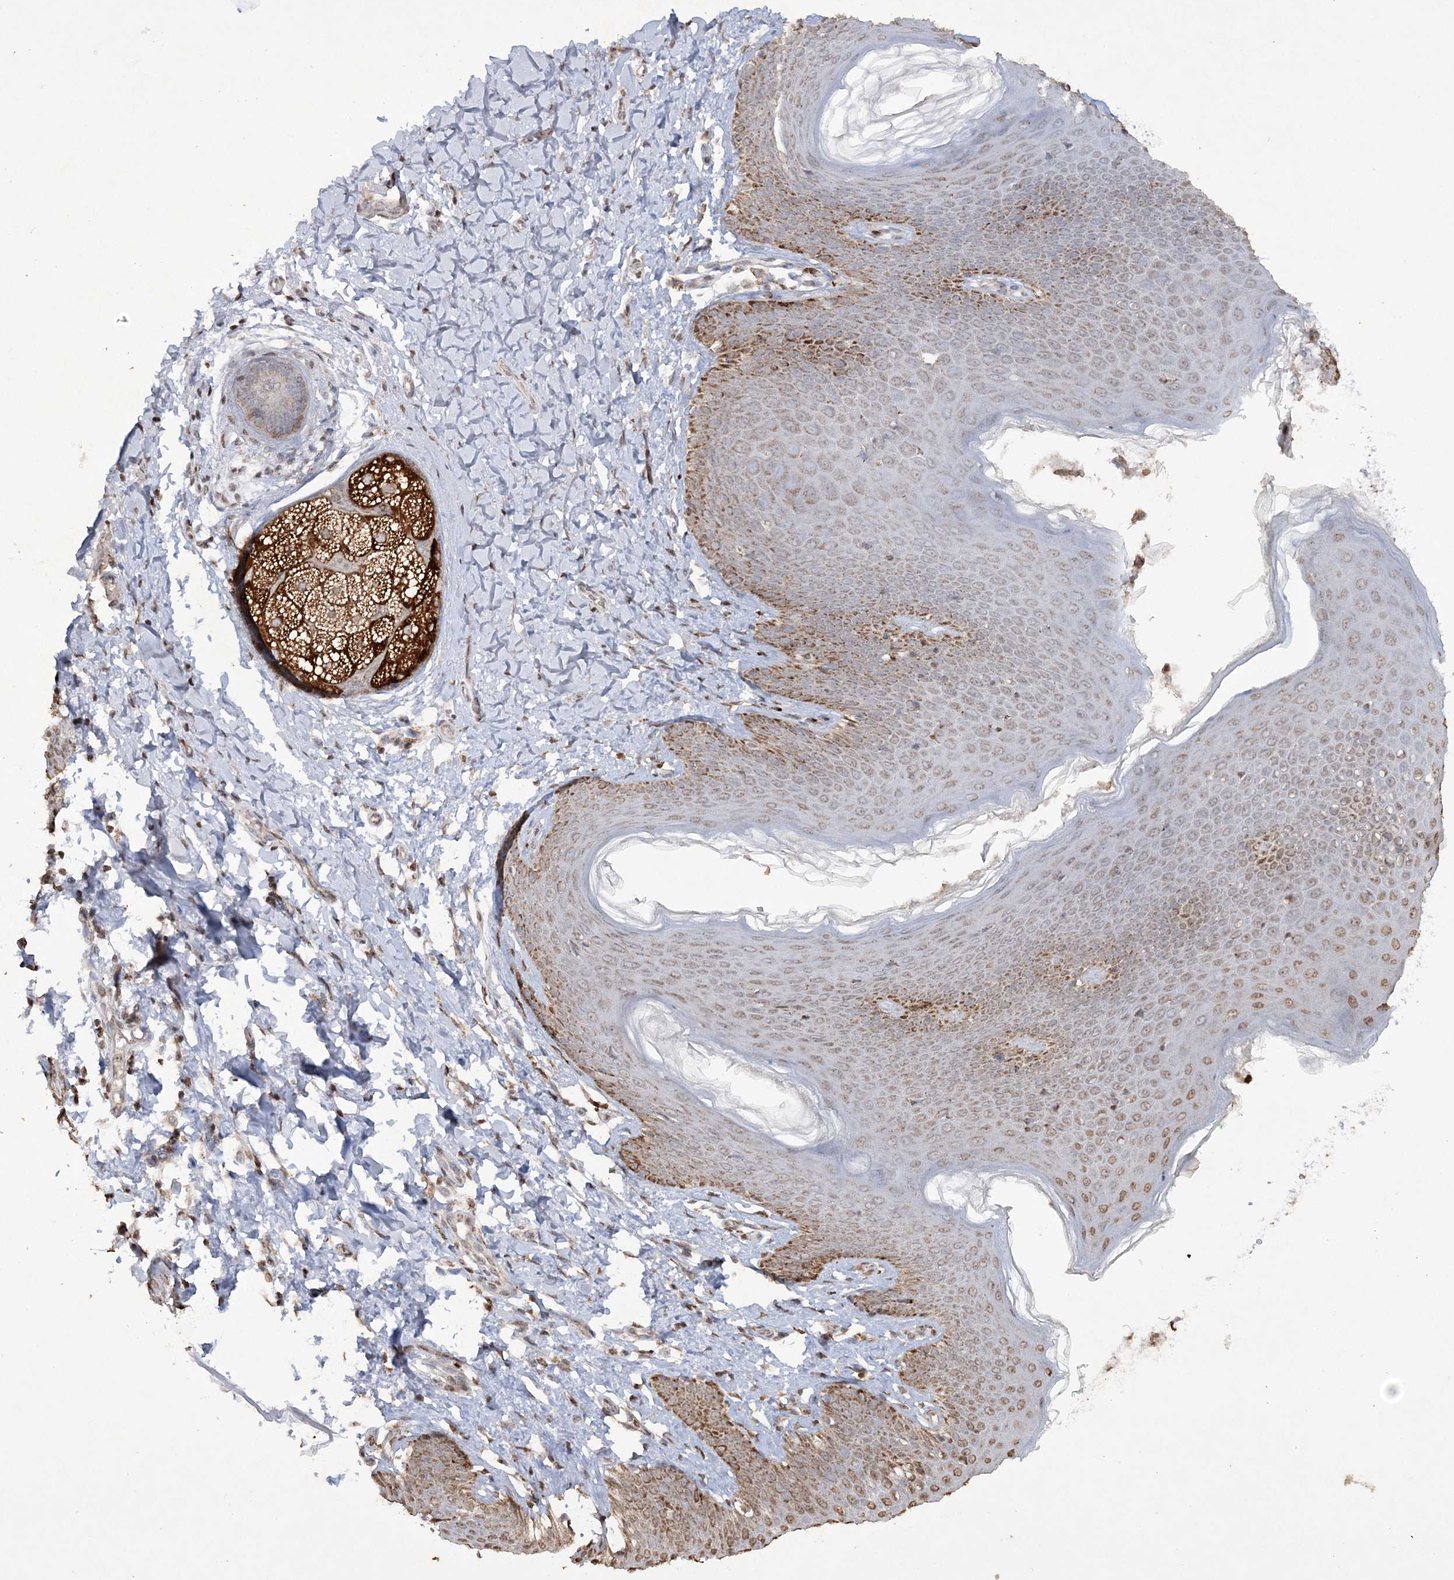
{"staining": {"intensity": "moderate", "quantity": "25%-75%", "location": "cytoplasmic/membranous"}, "tissue": "skin", "cell_type": "Epidermal cells", "image_type": "normal", "snomed": [{"axis": "morphology", "description": "Normal tissue, NOS"}, {"axis": "topography", "description": "Vulva"}], "caption": "Immunohistochemical staining of normal human skin shows medium levels of moderate cytoplasmic/membranous expression in approximately 25%-75% of epidermal cells. Nuclei are stained in blue.", "gene": "TTC7A", "patient": {"sex": "female", "age": 66}}